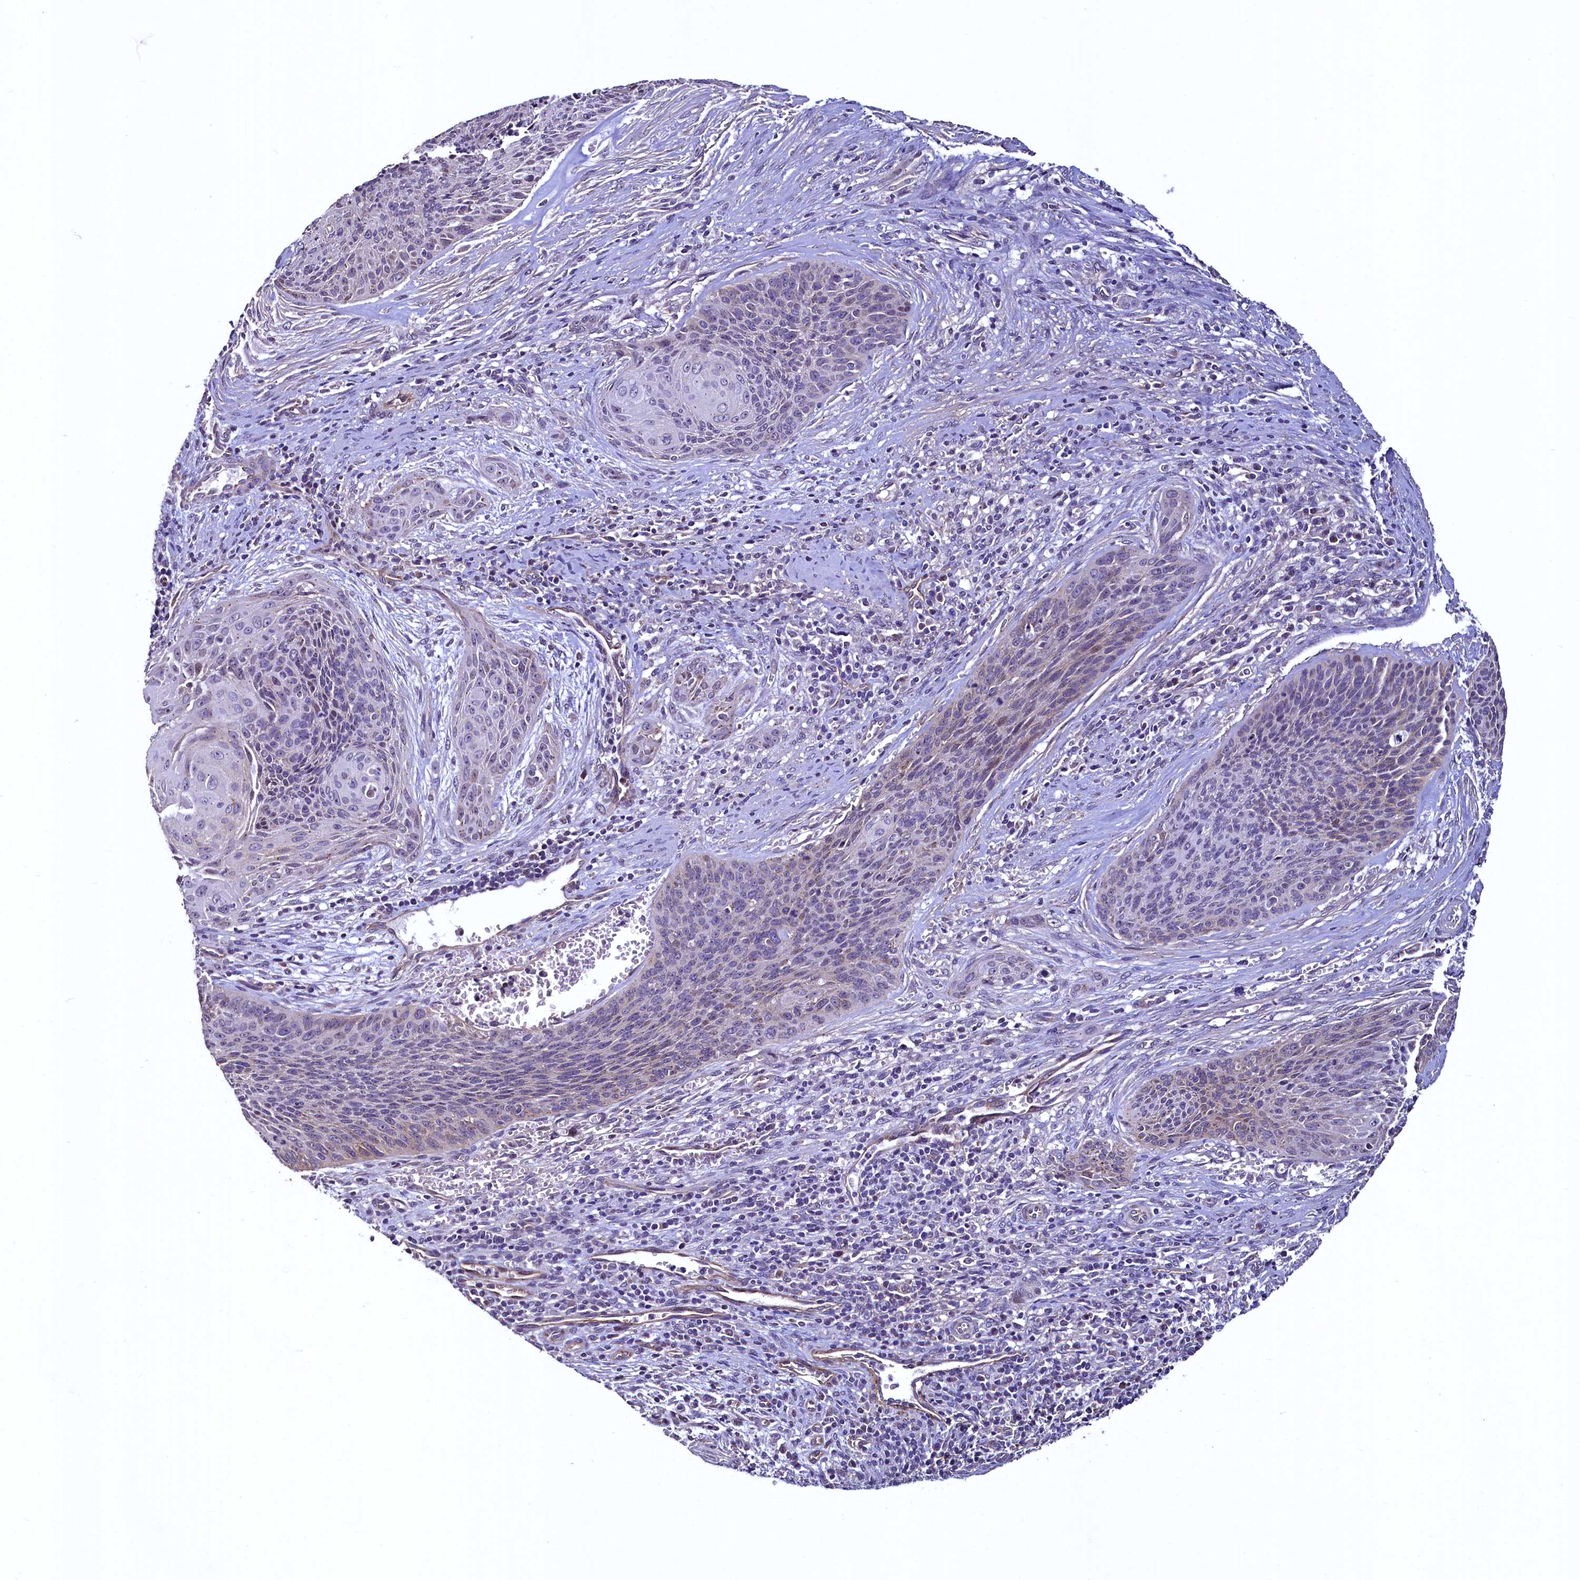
{"staining": {"intensity": "weak", "quantity": "<25%", "location": "cytoplasmic/membranous"}, "tissue": "cervical cancer", "cell_type": "Tumor cells", "image_type": "cancer", "snomed": [{"axis": "morphology", "description": "Squamous cell carcinoma, NOS"}, {"axis": "topography", "description": "Cervix"}], "caption": "Cervical squamous cell carcinoma was stained to show a protein in brown. There is no significant expression in tumor cells. (IHC, brightfield microscopy, high magnification).", "gene": "PALM", "patient": {"sex": "female", "age": 55}}